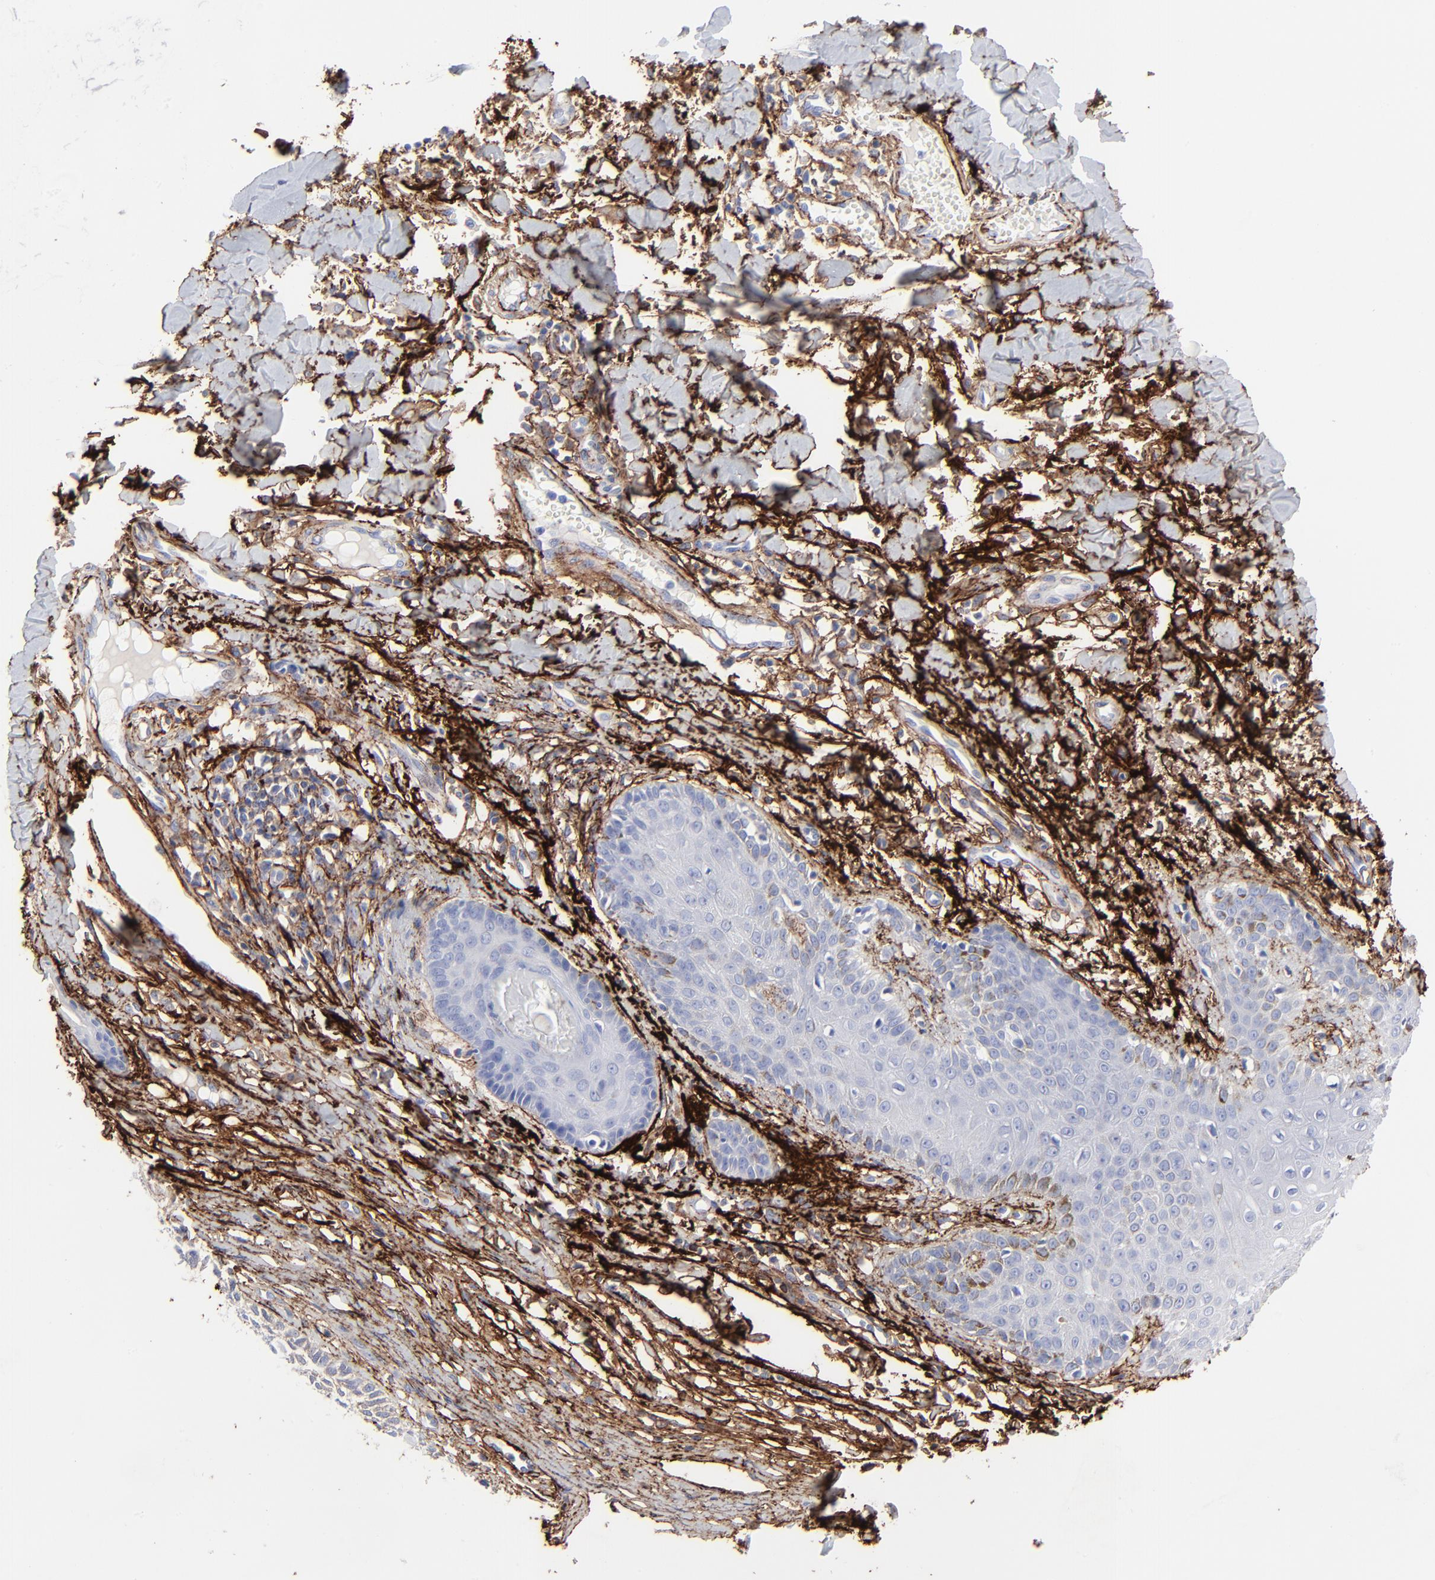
{"staining": {"intensity": "weak", "quantity": "<25%", "location": "cytoplasmic/membranous"}, "tissue": "skin cancer", "cell_type": "Tumor cells", "image_type": "cancer", "snomed": [{"axis": "morphology", "description": "Basal cell carcinoma"}, {"axis": "topography", "description": "Skin"}], "caption": "Immunohistochemical staining of basal cell carcinoma (skin) exhibits no significant staining in tumor cells.", "gene": "FBLN2", "patient": {"sex": "male", "age": 67}}